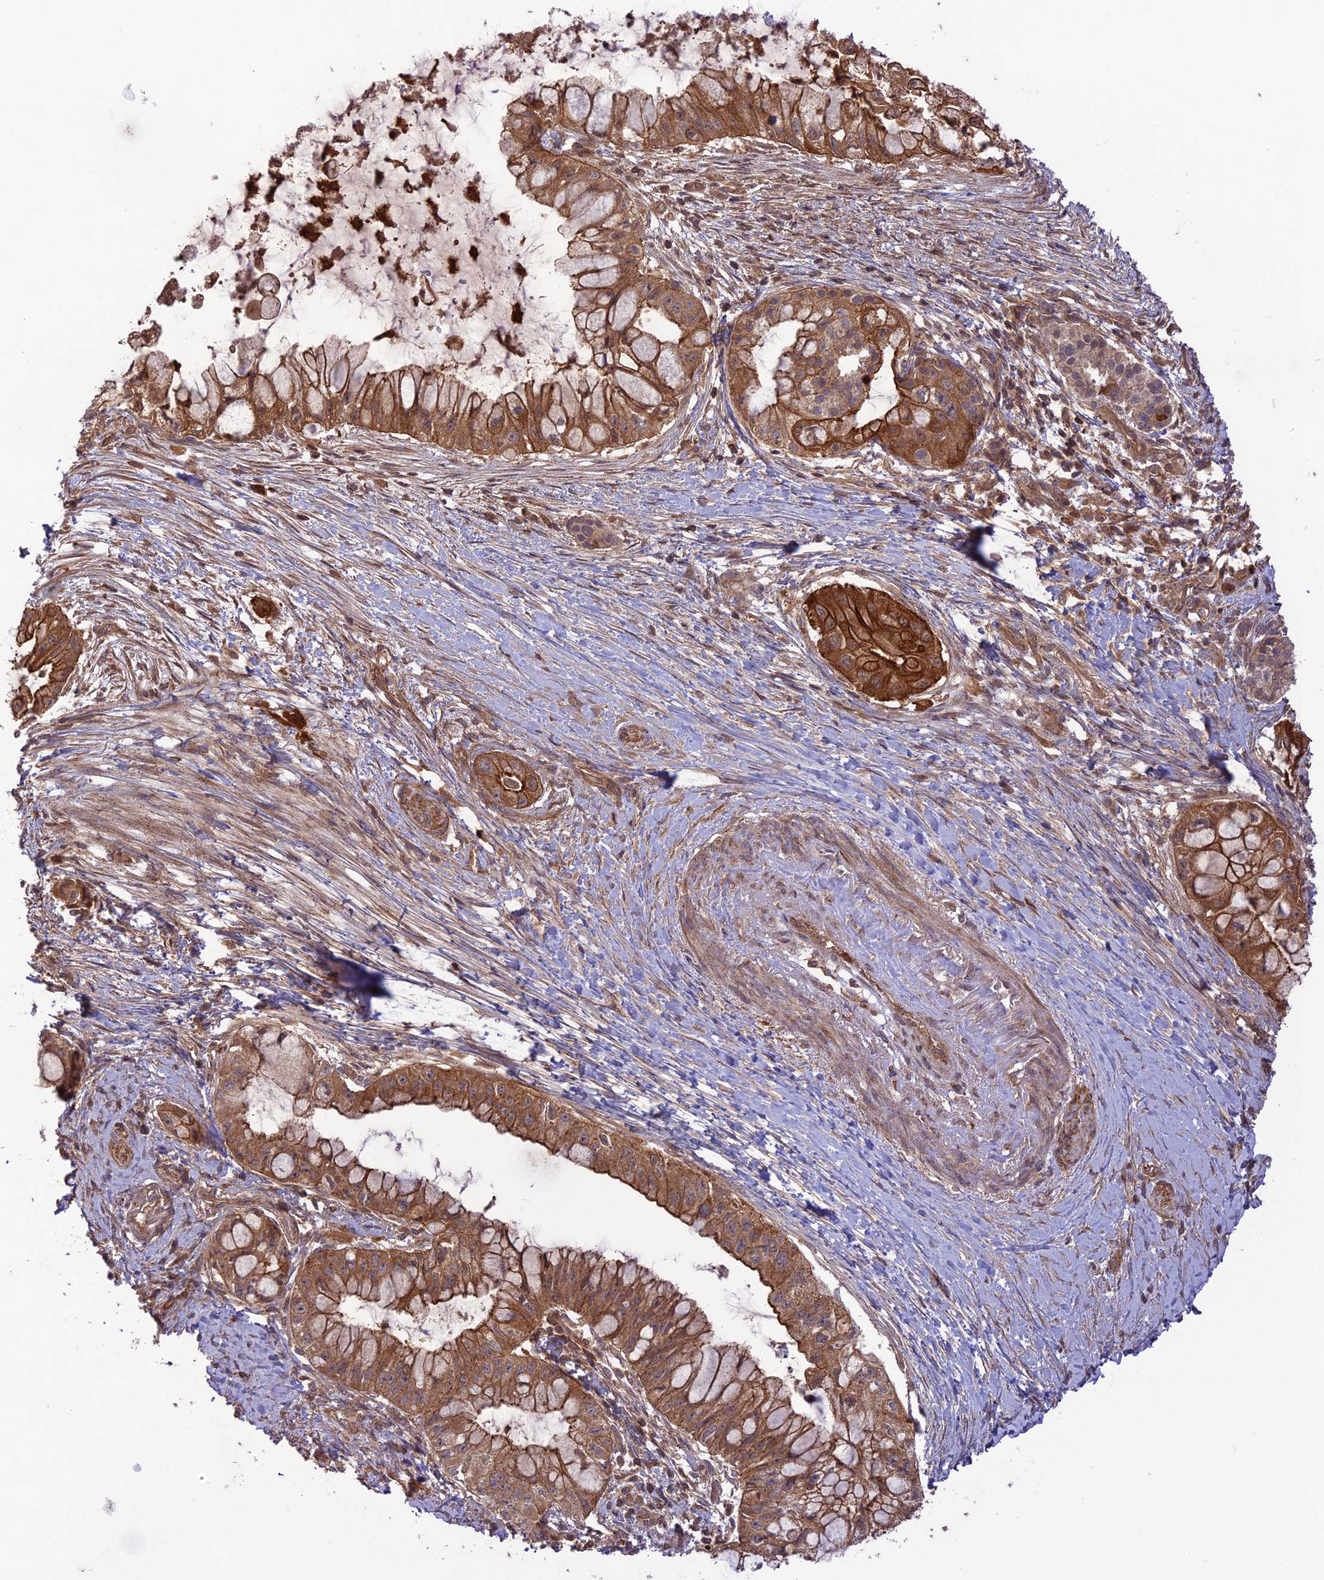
{"staining": {"intensity": "moderate", "quantity": ">75%", "location": "cytoplasmic/membranous"}, "tissue": "pancreatic cancer", "cell_type": "Tumor cells", "image_type": "cancer", "snomed": [{"axis": "morphology", "description": "Adenocarcinoma, NOS"}, {"axis": "topography", "description": "Pancreas"}], "caption": "Adenocarcinoma (pancreatic) was stained to show a protein in brown. There is medium levels of moderate cytoplasmic/membranous expression in about >75% of tumor cells.", "gene": "FCHSD1", "patient": {"sex": "male", "age": 48}}